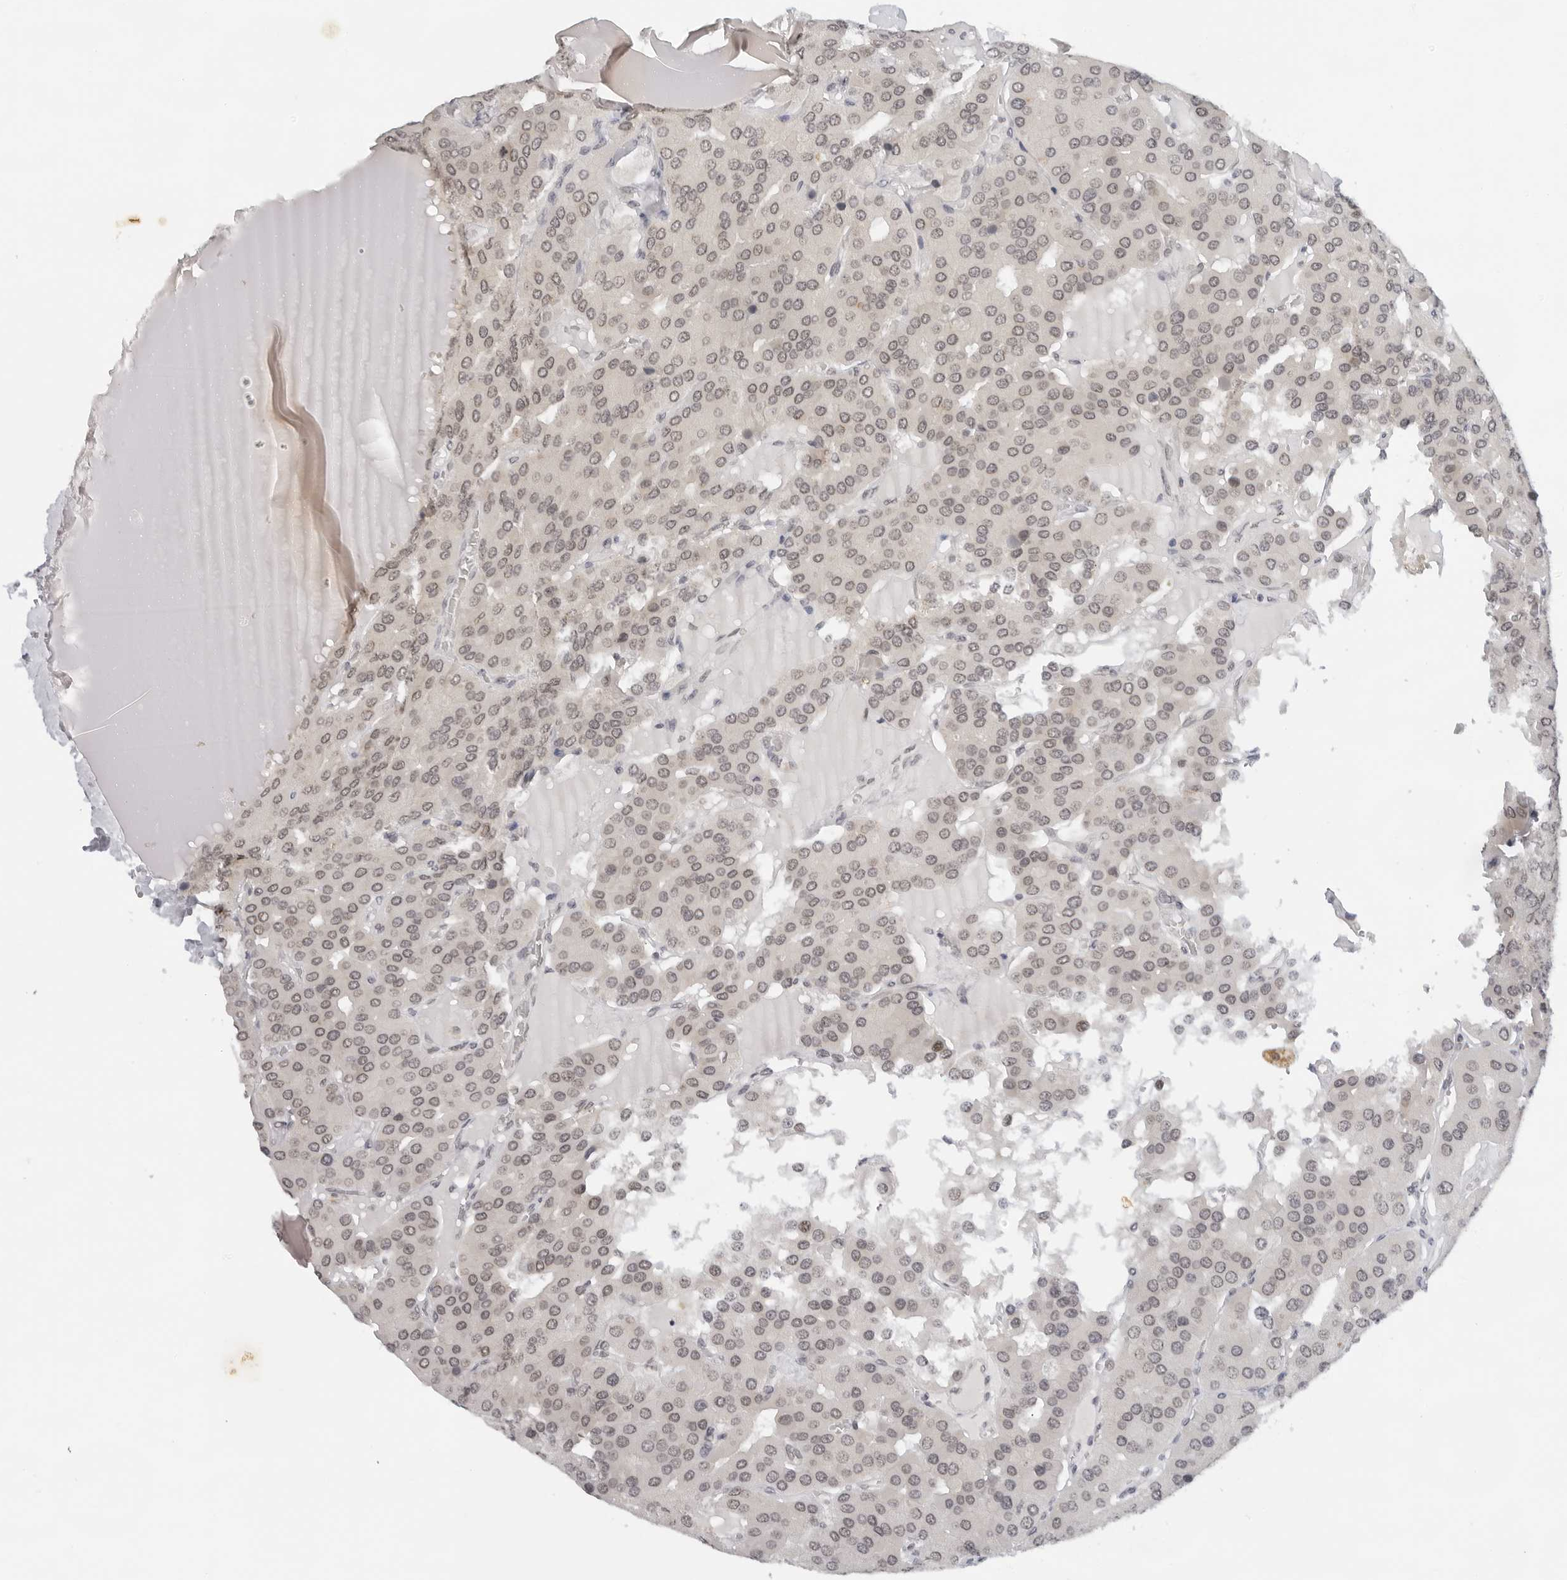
{"staining": {"intensity": "weak", "quantity": ">75%", "location": "nuclear"}, "tissue": "parathyroid gland", "cell_type": "Glandular cells", "image_type": "normal", "snomed": [{"axis": "morphology", "description": "Normal tissue, NOS"}, {"axis": "morphology", "description": "Adenoma, NOS"}, {"axis": "topography", "description": "Parathyroid gland"}], "caption": "A micrograph of human parathyroid gland stained for a protein demonstrates weak nuclear brown staining in glandular cells. The staining was performed using DAB, with brown indicating positive protein expression. Nuclei are stained blue with hematoxylin.", "gene": "TOX4", "patient": {"sex": "female", "age": 86}}